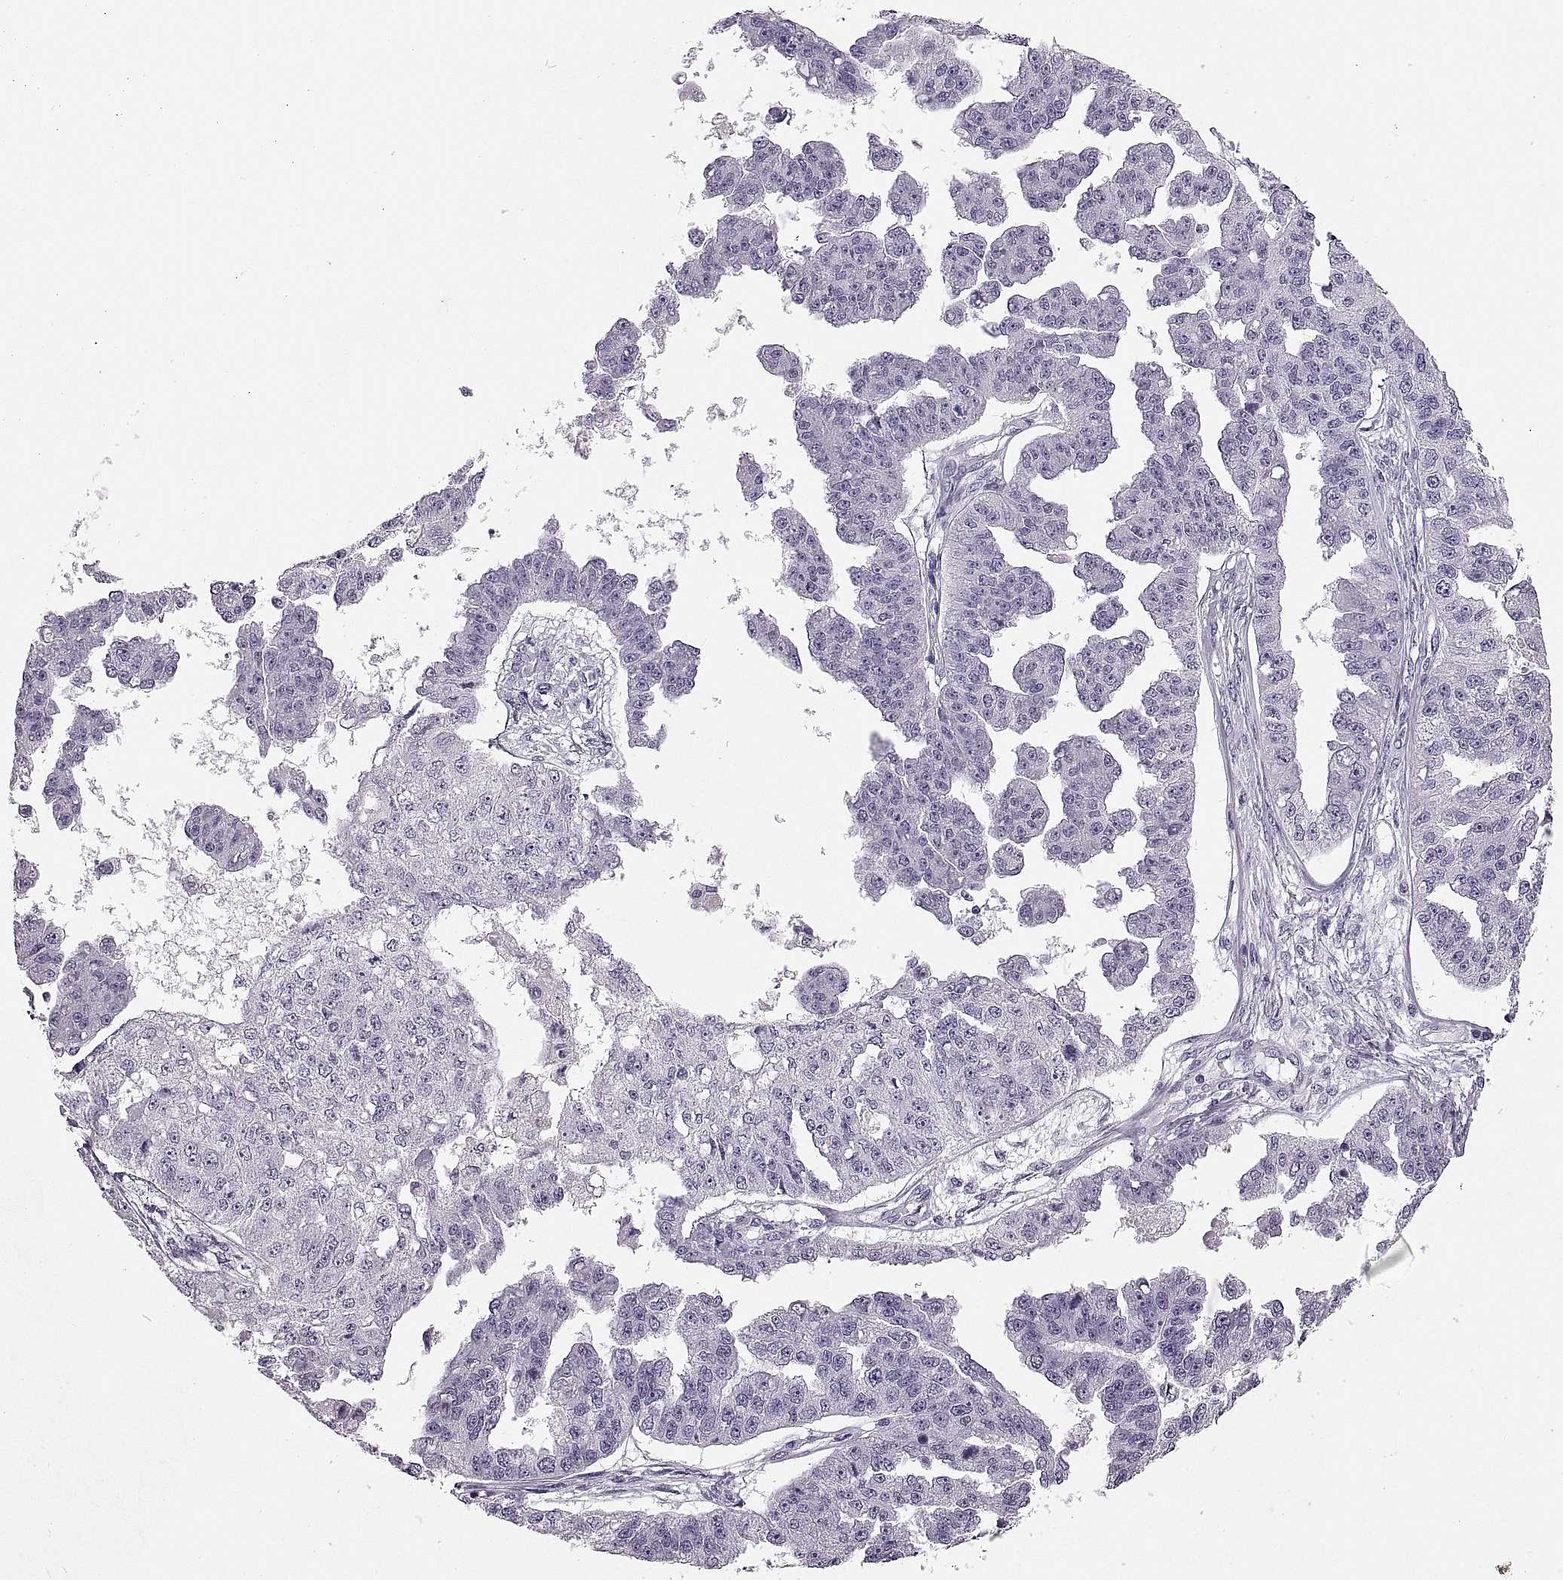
{"staining": {"intensity": "negative", "quantity": "none", "location": "none"}, "tissue": "ovarian cancer", "cell_type": "Tumor cells", "image_type": "cancer", "snomed": [{"axis": "morphology", "description": "Cystadenocarcinoma, serous, NOS"}, {"axis": "topography", "description": "Ovary"}], "caption": "A histopathology image of ovarian cancer (serous cystadenocarcinoma) stained for a protein reveals no brown staining in tumor cells. (Immunohistochemistry (ihc), brightfield microscopy, high magnification).", "gene": "MILR1", "patient": {"sex": "female", "age": 58}}